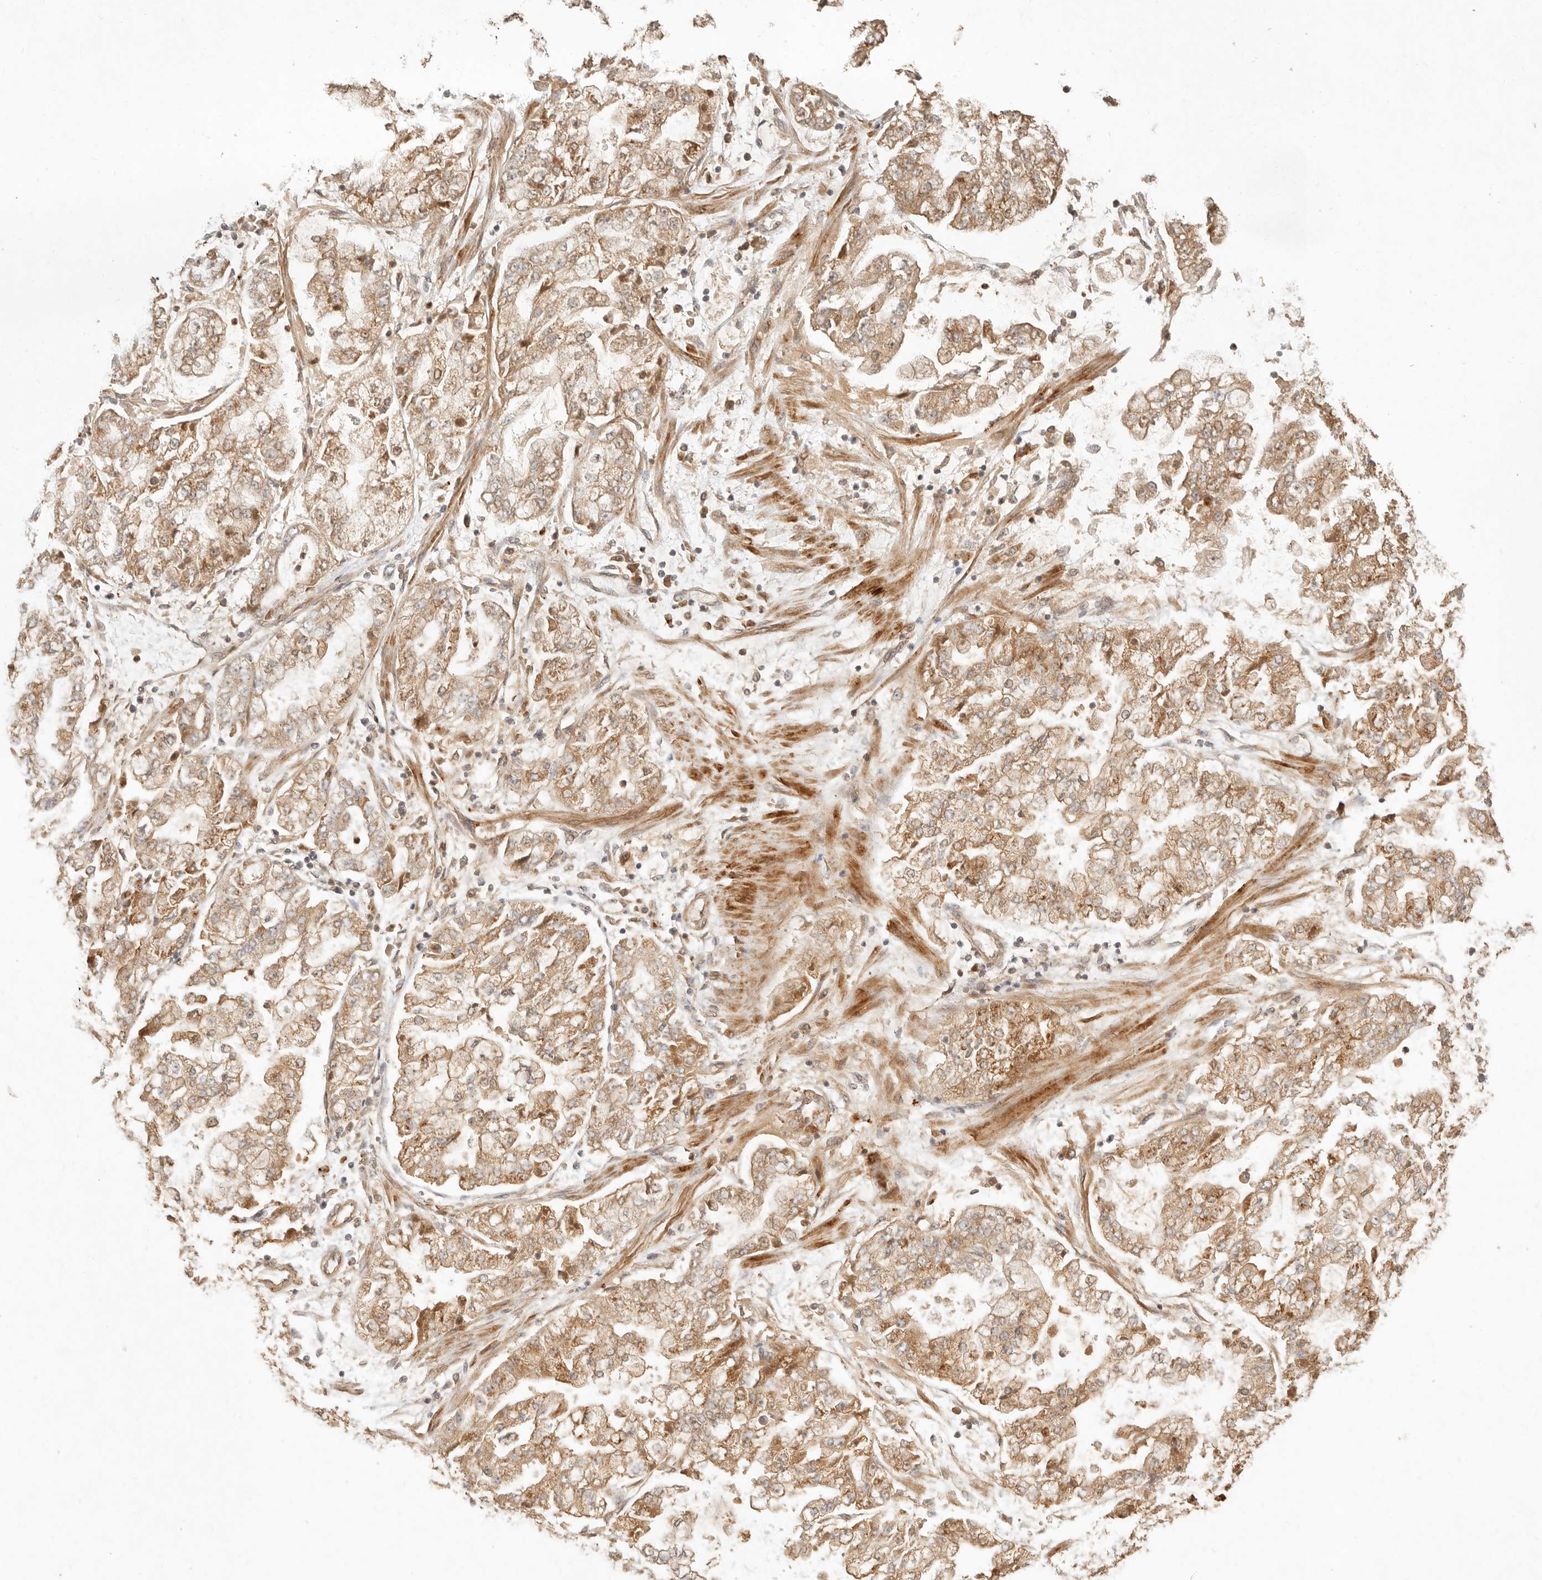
{"staining": {"intensity": "moderate", "quantity": ">75%", "location": "cytoplasmic/membranous"}, "tissue": "stomach cancer", "cell_type": "Tumor cells", "image_type": "cancer", "snomed": [{"axis": "morphology", "description": "Adenocarcinoma, NOS"}, {"axis": "topography", "description": "Stomach"}], "caption": "A high-resolution micrograph shows immunohistochemistry staining of stomach cancer, which exhibits moderate cytoplasmic/membranous expression in approximately >75% of tumor cells. (DAB IHC, brown staining for protein, blue staining for nuclei).", "gene": "ANKRD61", "patient": {"sex": "male", "age": 76}}